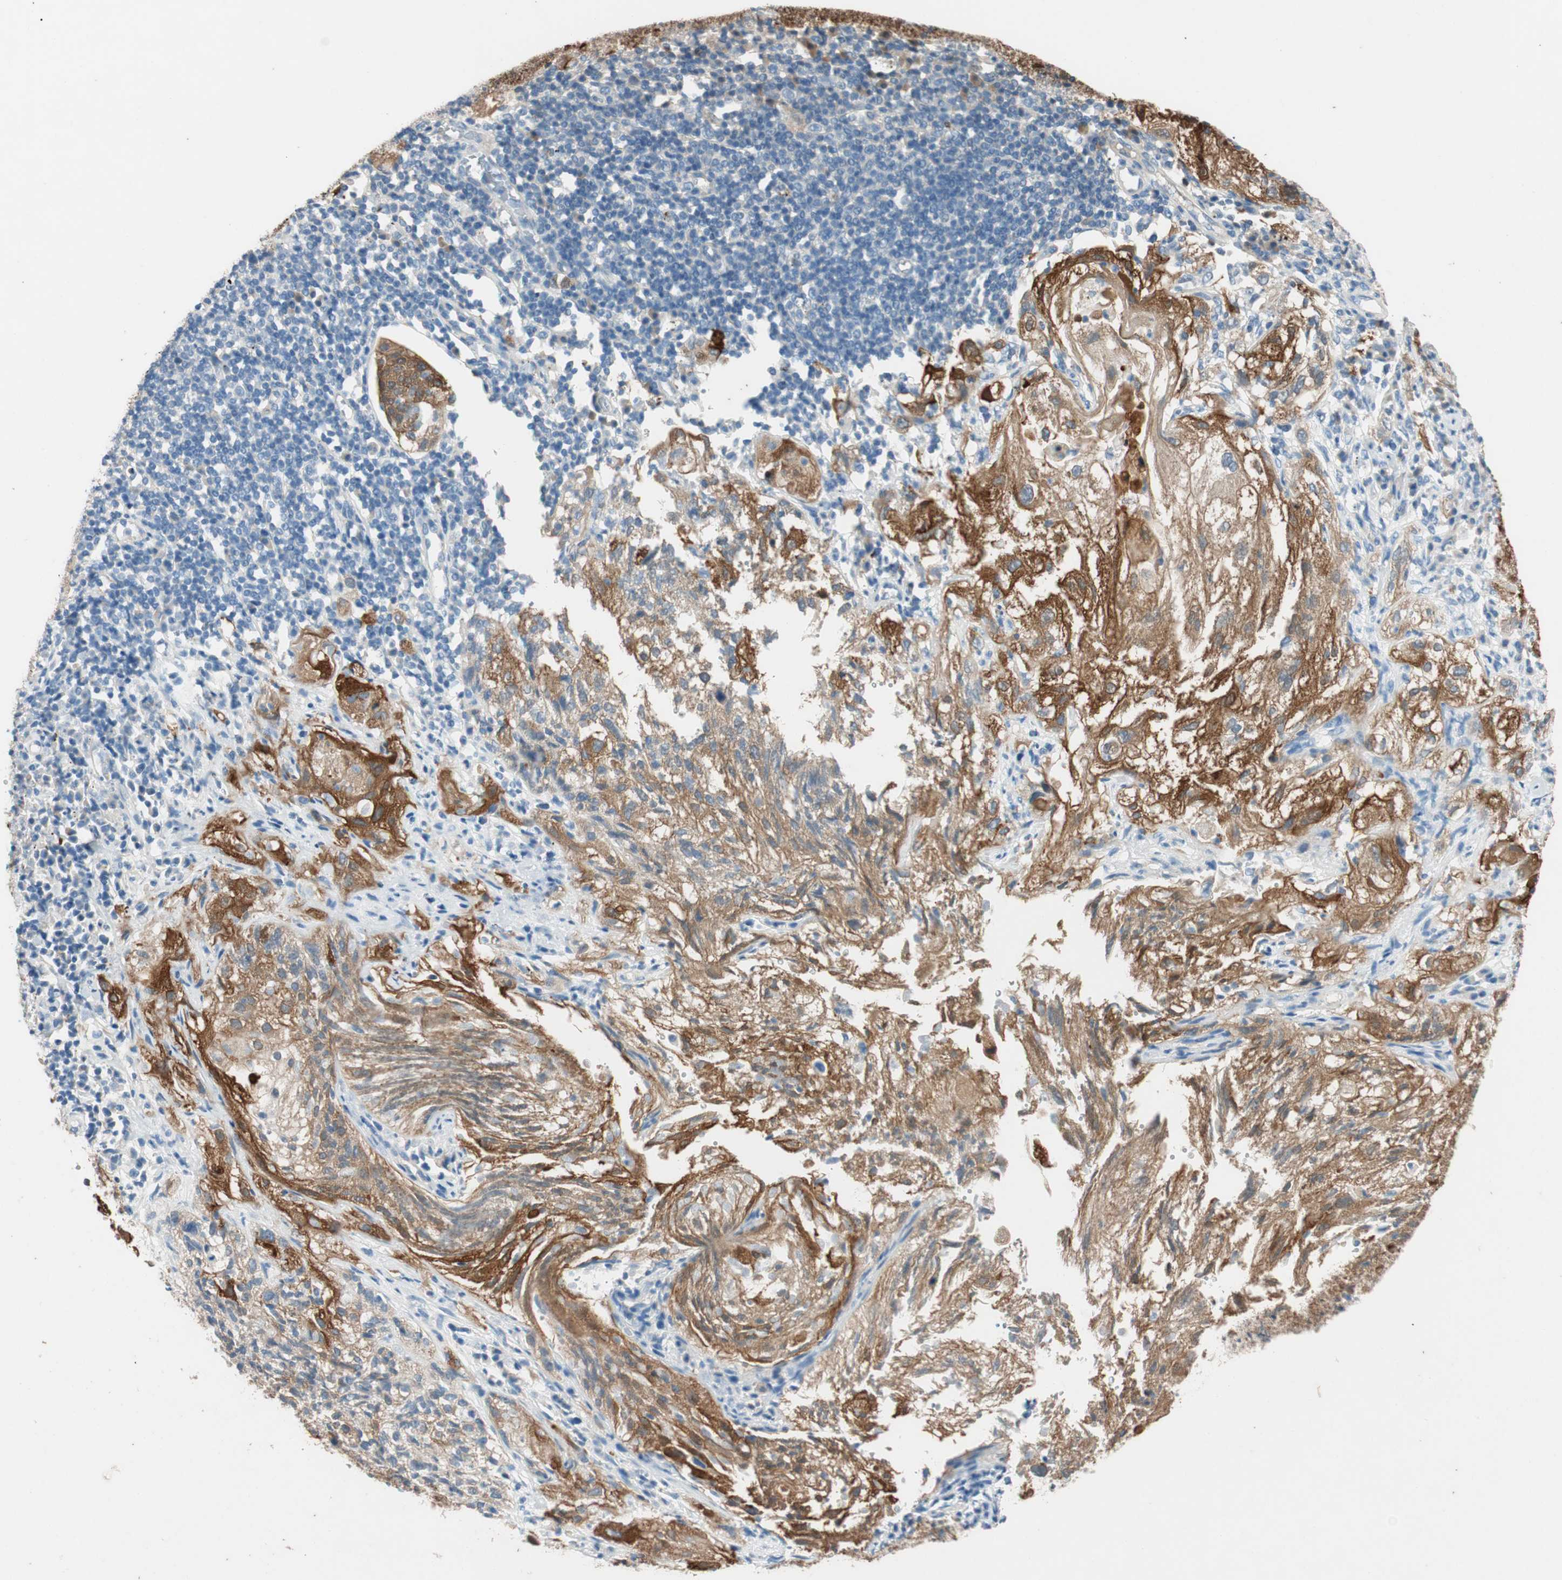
{"staining": {"intensity": "strong", "quantity": "25%-75%", "location": "cytoplasmic/membranous,nuclear"}, "tissue": "lung cancer", "cell_type": "Tumor cells", "image_type": "cancer", "snomed": [{"axis": "morphology", "description": "Inflammation, NOS"}, {"axis": "morphology", "description": "Squamous cell carcinoma, NOS"}, {"axis": "topography", "description": "Lymph node"}, {"axis": "topography", "description": "Soft tissue"}, {"axis": "topography", "description": "Lung"}], "caption": "Protein analysis of lung cancer tissue demonstrates strong cytoplasmic/membranous and nuclear expression in approximately 25%-75% of tumor cells.", "gene": "SERPINB5", "patient": {"sex": "male", "age": 66}}